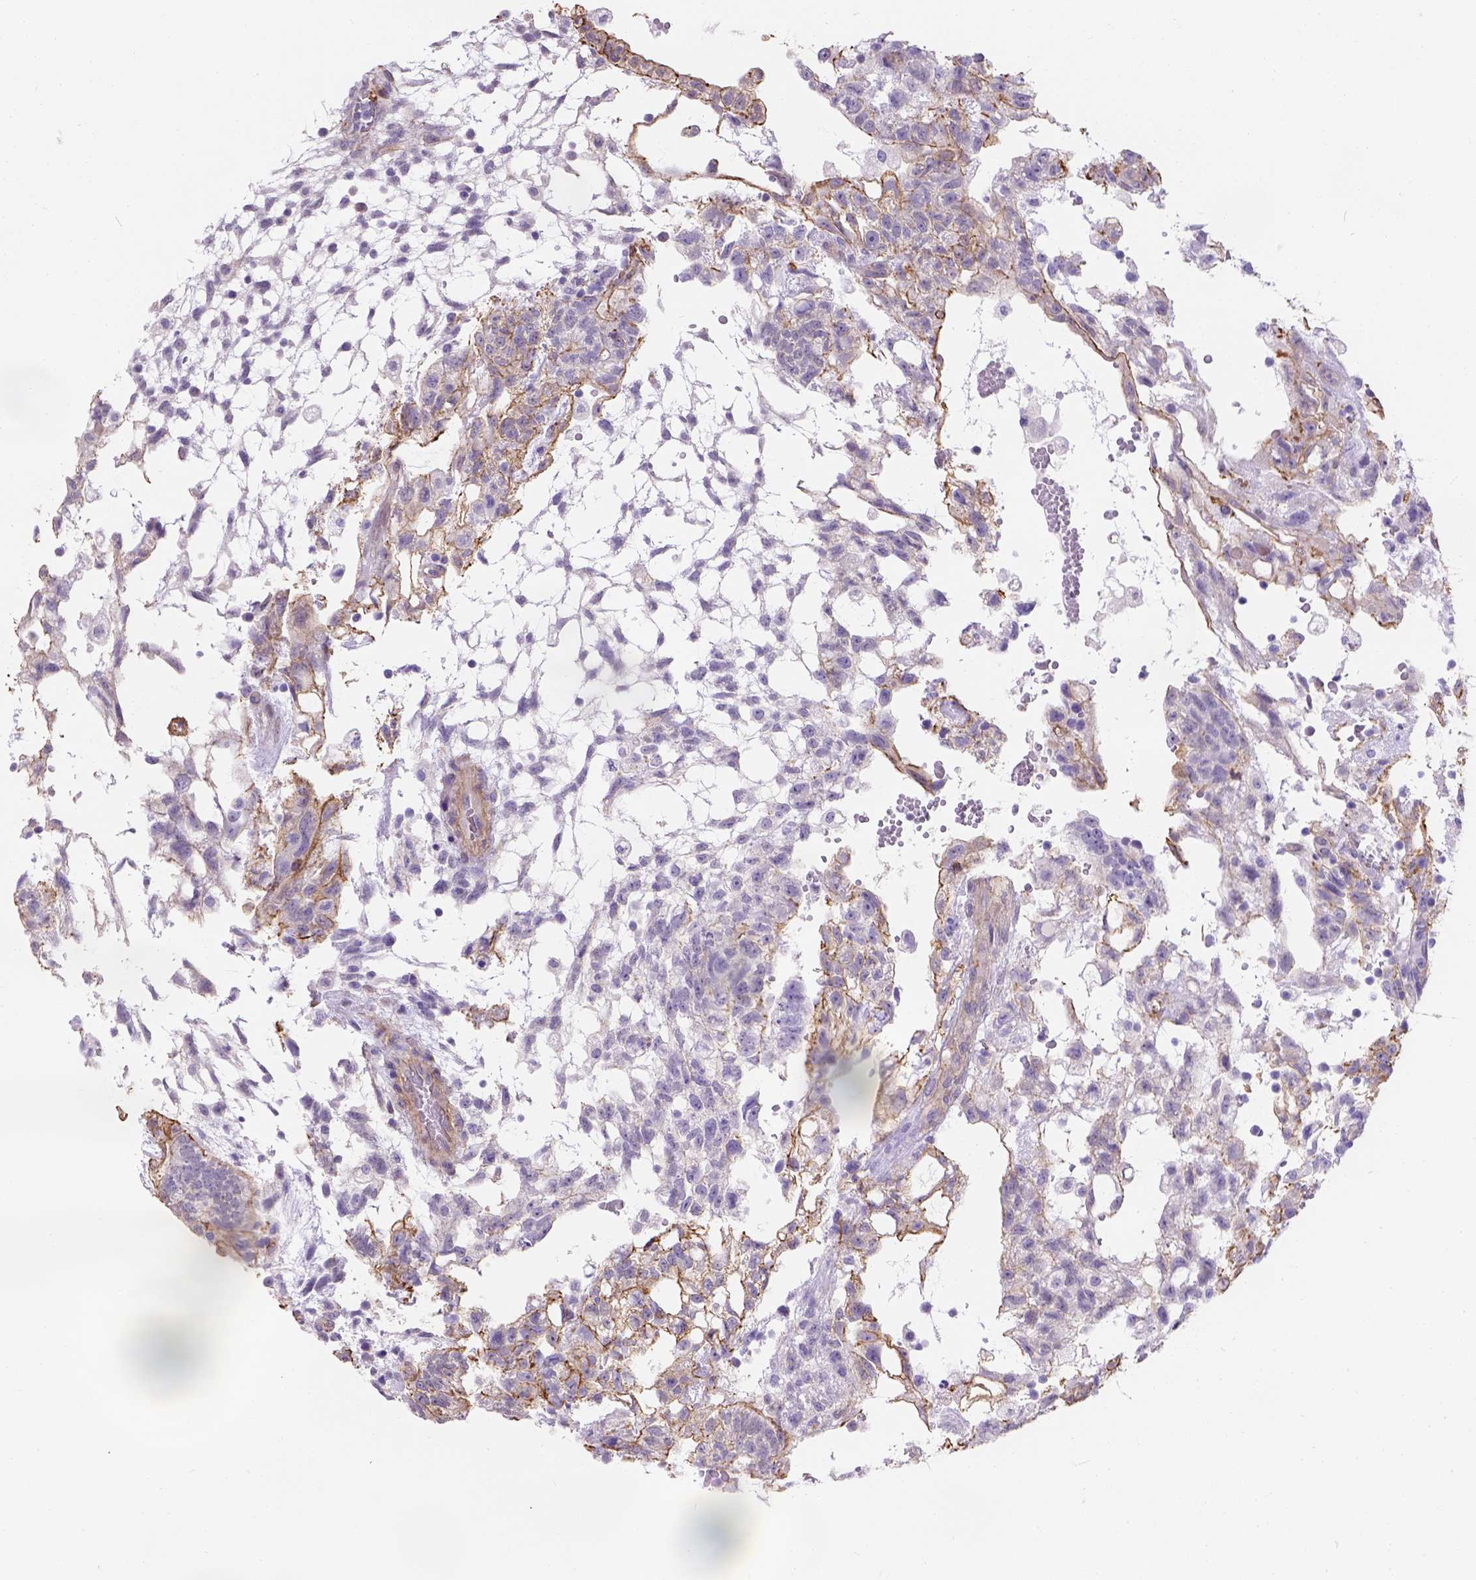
{"staining": {"intensity": "moderate", "quantity": "25%-75%", "location": "cytoplasmic/membranous"}, "tissue": "testis cancer", "cell_type": "Tumor cells", "image_type": "cancer", "snomed": [{"axis": "morphology", "description": "Carcinoma, Embryonal, NOS"}, {"axis": "topography", "description": "Testis"}], "caption": "A micrograph of human testis cancer stained for a protein exhibits moderate cytoplasmic/membranous brown staining in tumor cells.", "gene": "PHF7", "patient": {"sex": "male", "age": 32}}